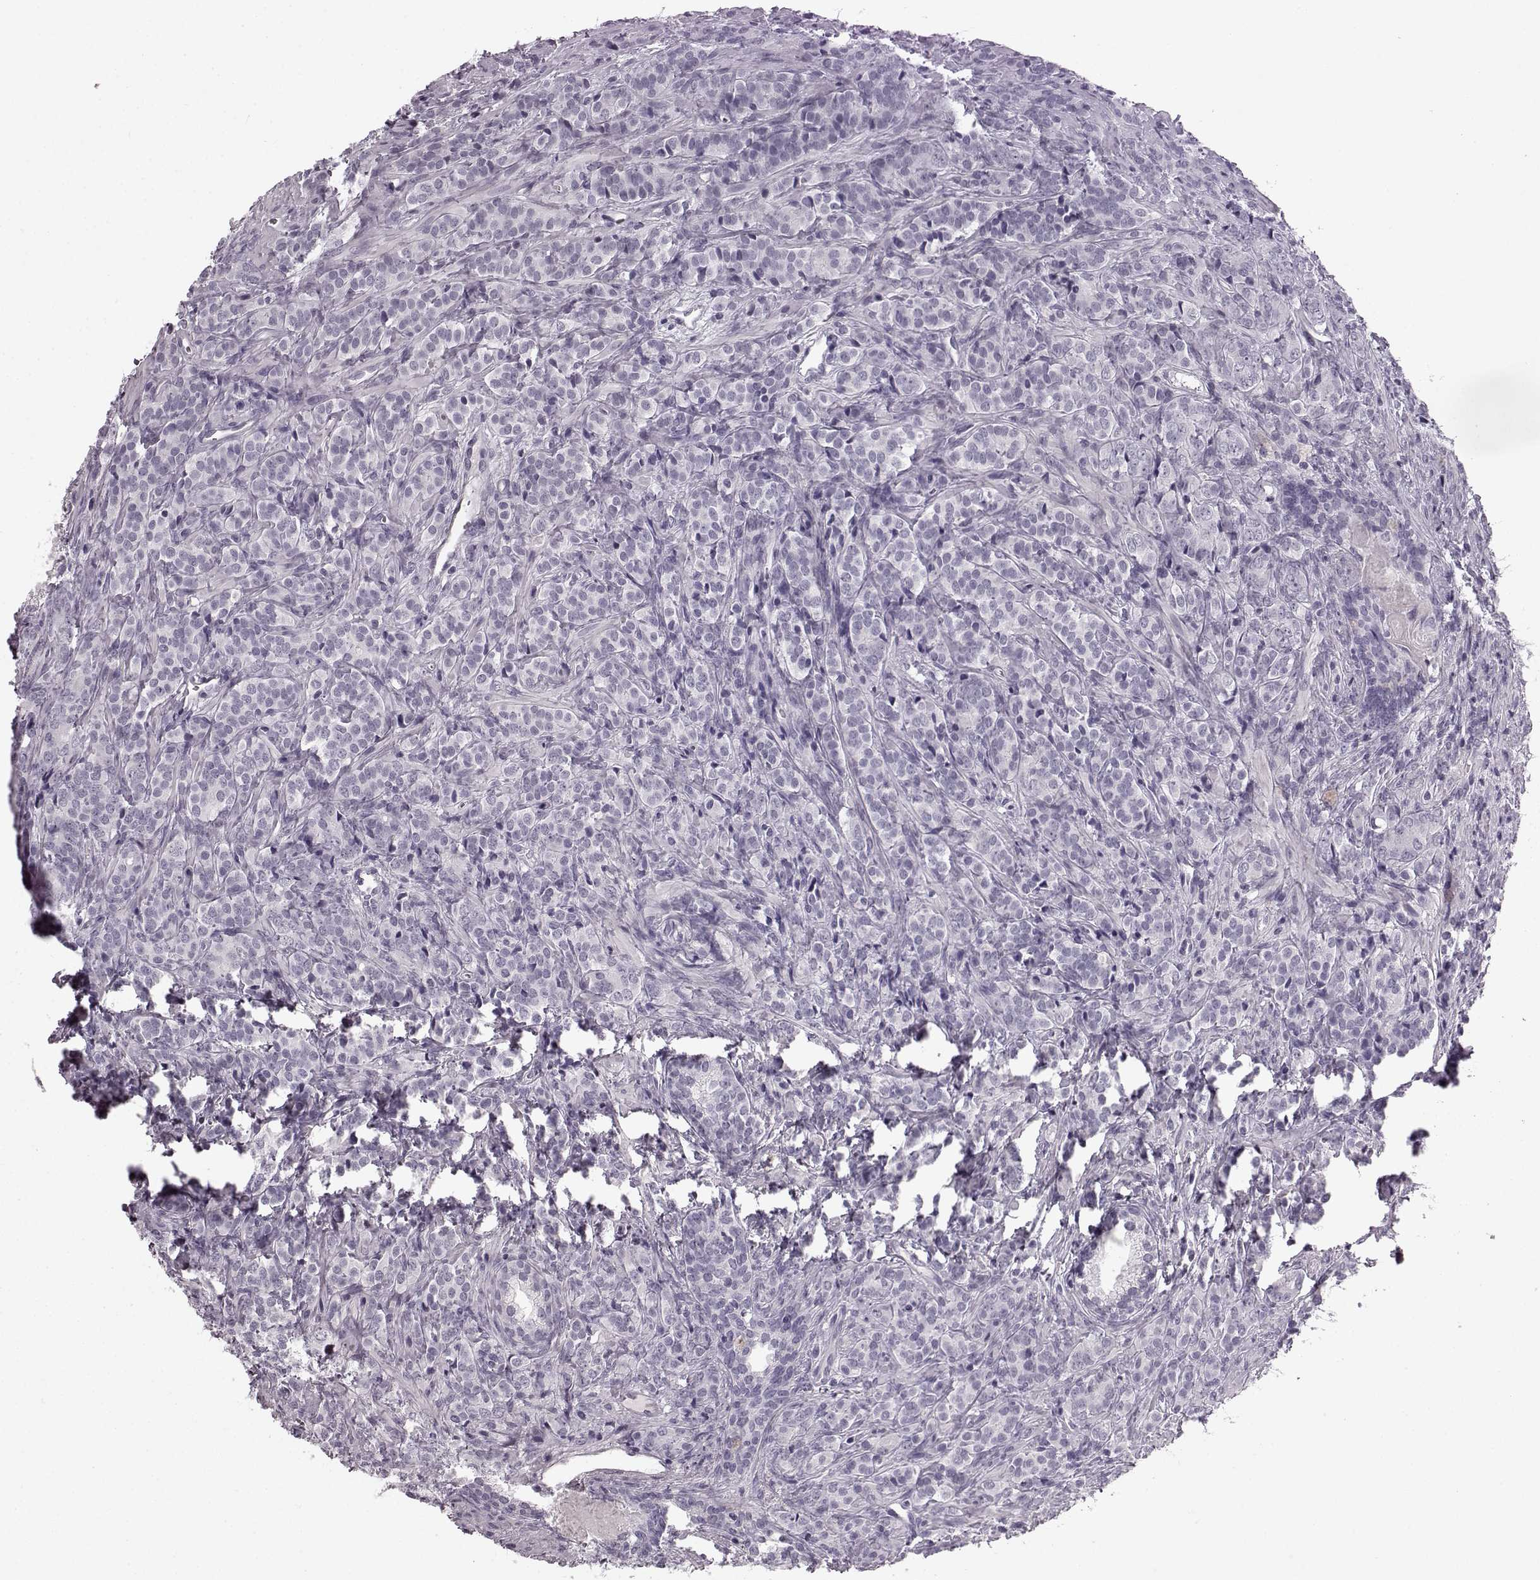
{"staining": {"intensity": "negative", "quantity": "none", "location": "none"}, "tissue": "prostate cancer", "cell_type": "Tumor cells", "image_type": "cancer", "snomed": [{"axis": "morphology", "description": "Adenocarcinoma, High grade"}, {"axis": "topography", "description": "Prostate"}], "caption": "The micrograph exhibits no staining of tumor cells in prostate cancer (adenocarcinoma (high-grade)).", "gene": "AIPL1", "patient": {"sex": "male", "age": 84}}